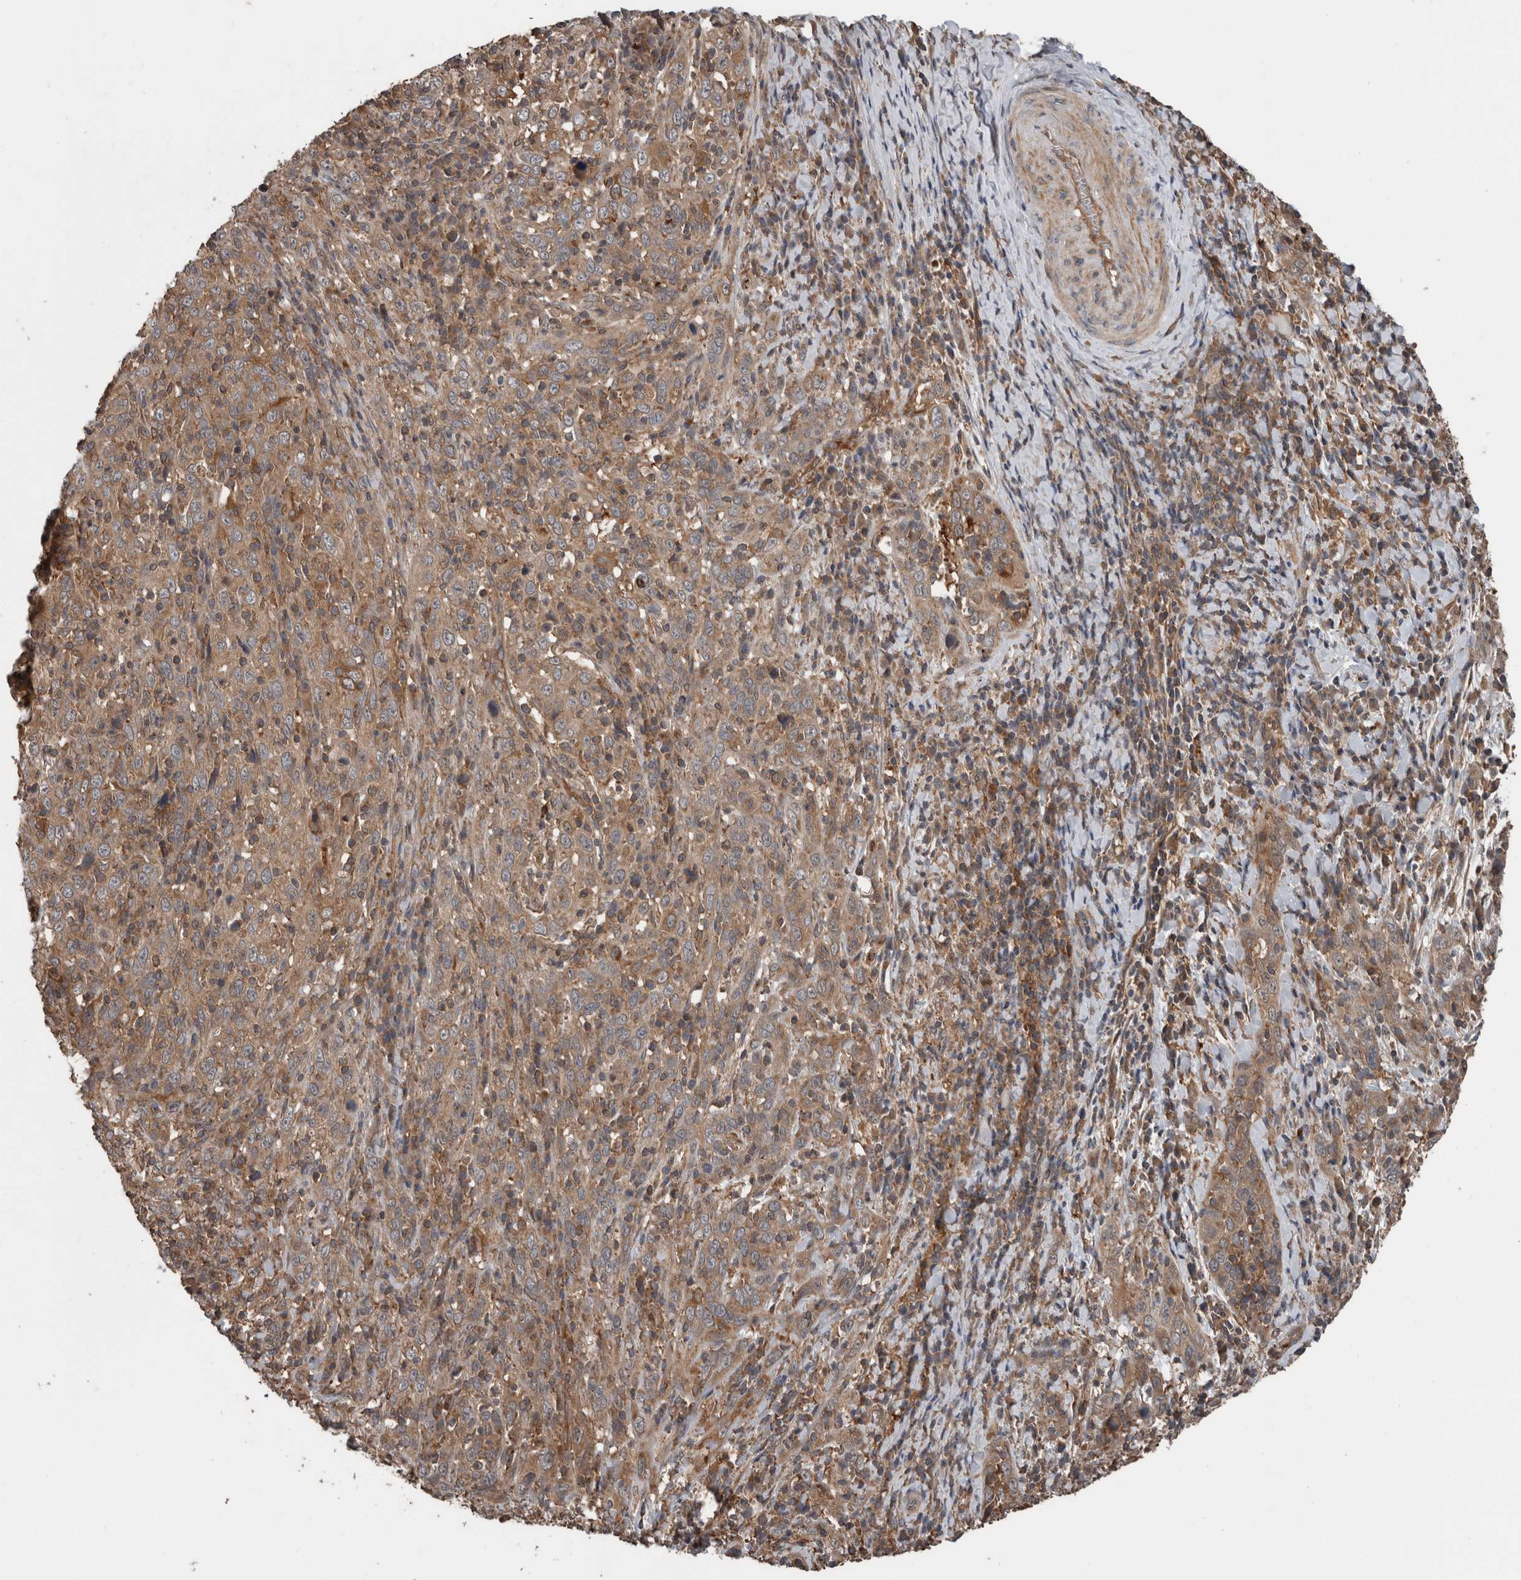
{"staining": {"intensity": "weak", "quantity": ">75%", "location": "cytoplasmic/membranous"}, "tissue": "cervical cancer", "cell_type": "Tumor cells", "image_type": "cancer", "snomed": [{"axis": "morphology", "description": "Squamous cell carcinoma, NOS"}, {"axis": "topography", "description": "Cervix"}], "caption": "Protein expression analysis of human squamous cell carcinoma (cervical) reveals weak cytoplasmic/membranous expression in about >75% of tumor cells. (Brightfield microscopy of DAB IHC at high magnification).", "gene": "RIOK3", "patient": {"sex": "female", "age": 46}}